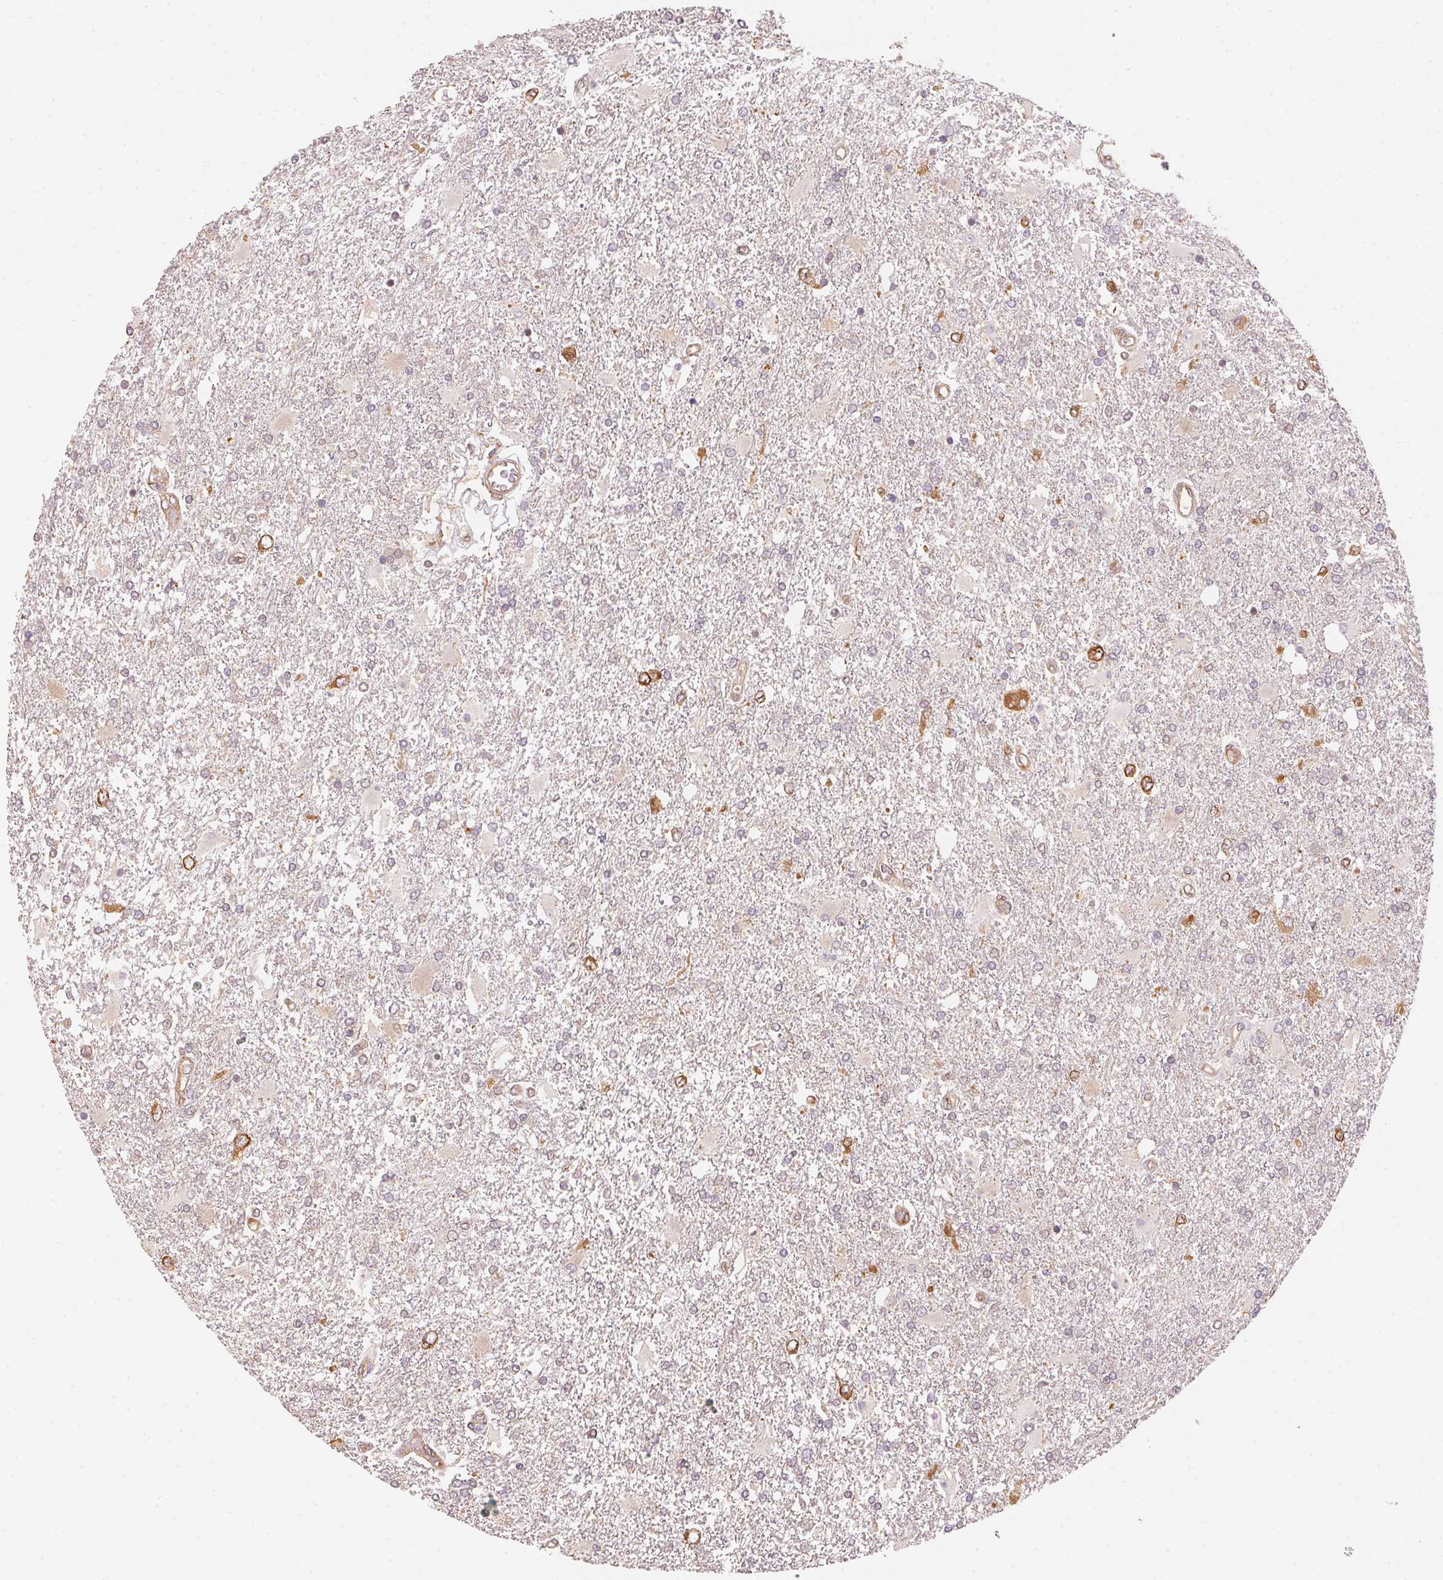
{"staining": {"intensity": "moderate", "quantity": "<25%", "location": "cytoplasmic/membranous"}, "tissue": "glioma", "cell_type": "Tumor cells", "image_type": "cancer", "snomed": [{"axis": "morphology", "description": "Glioma, malignant, High grade"}, {"axis": "topography", "description": "Cerebral cortex"}], "caption": "IHC histopathology image of malignant high-grade glioma stained for a protein (brown), which exhibits low levels of moderate cytoplasmic/membranous expression in about <25% of tumor cells.", "gene": "STRN4", "patient": {"sex": "male", "age": 79}}